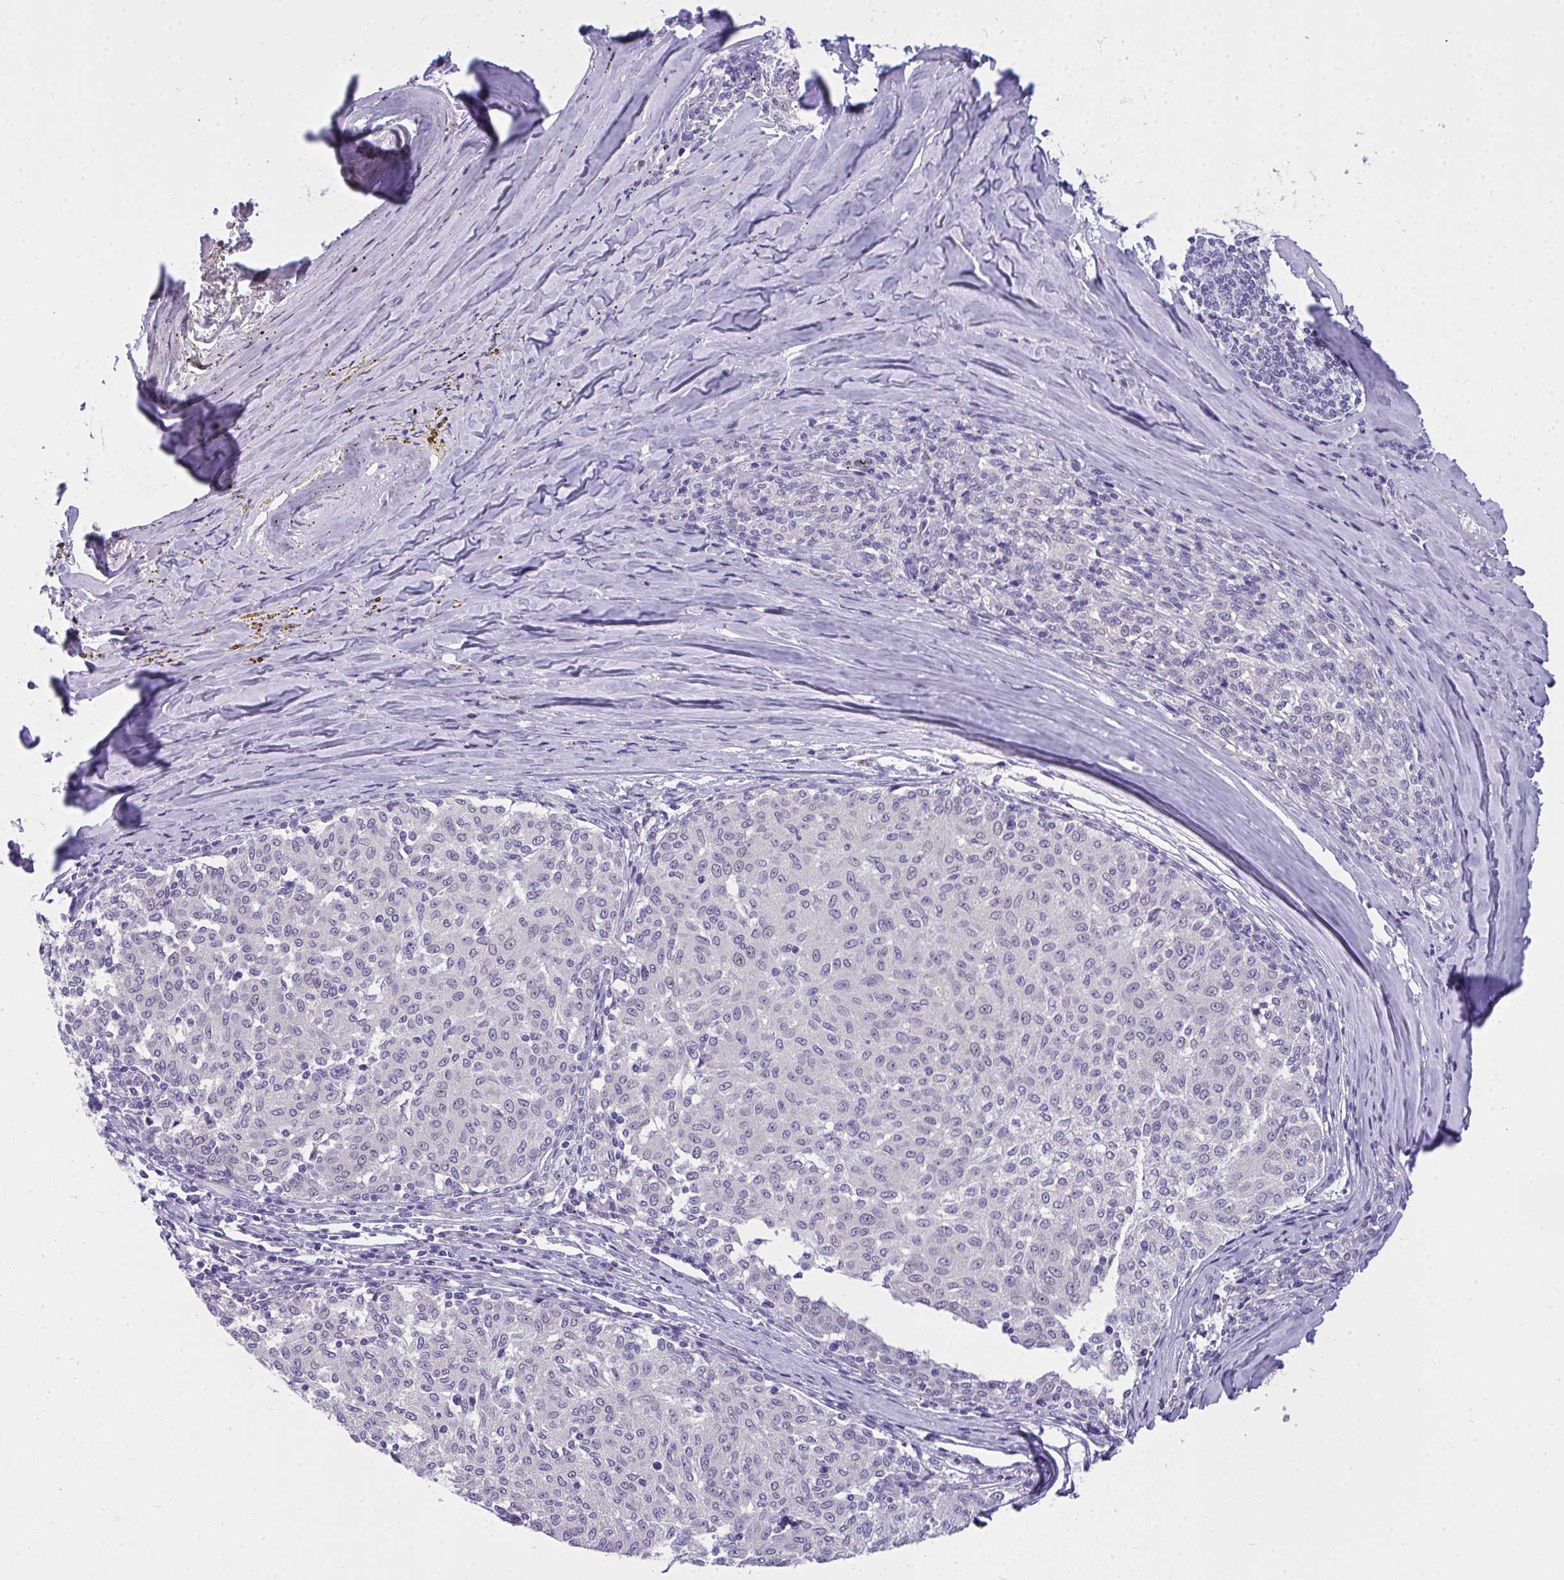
{"staining": {"intensity": "negative", "quantity": "none", "location": "none"}, "tissue": "melanoma", "cell_type": "Tumor cells", "image_type": "cancer", "snomed": [{"axis": "morphology", "description": "Malignant melanoma, NOS"}, {"axis": "topography", "description": "Skin"}], "caption": "This is an IHC photomicrograph of human malignant melanoma. There is no expression in tumor cells.", "gene": "TSBP1", "patient": {"sex": "female", "age": 72}}